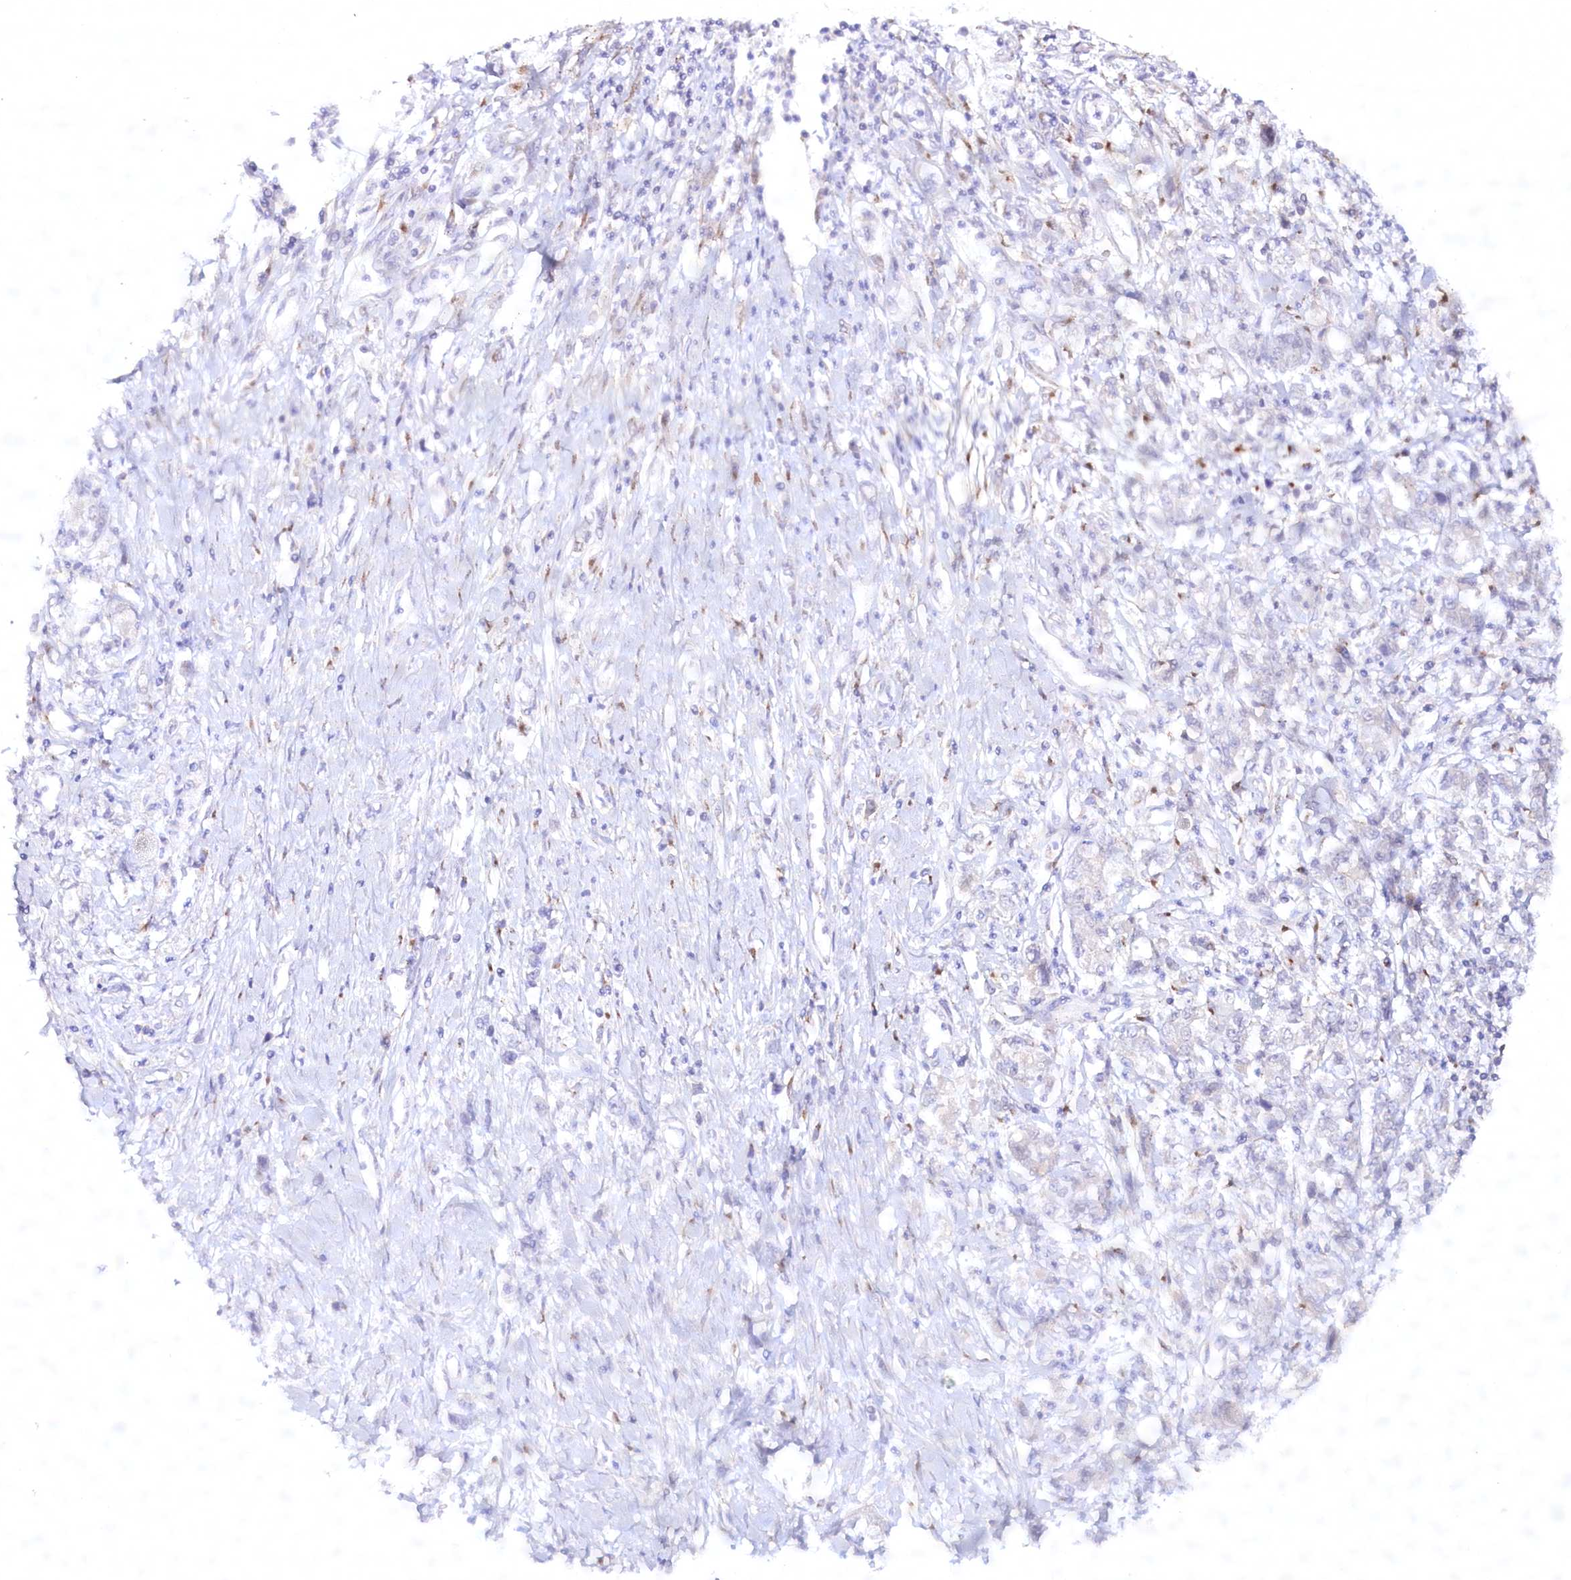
{"staining": {"intensity": "negative", "quantity": "none", "location": "none"}, "tissue": "stomach cancer", "cell_type": "Tumor cells", "image_type": "cancer", "snomed": [{"axis": "morphology", "description": "Adenocarcinoma, NOS"}, {"axis": "topography", "description": "Stomach"}], "caption": "Immunohistochemistry (IHC) histopathology image of human stomach cancer (adenocarcinoma) stained for a protein (brown), which shows no positivity in tumor cells.", "gene": "COPG1", "patient": {"sex": "female", "age": 76}}